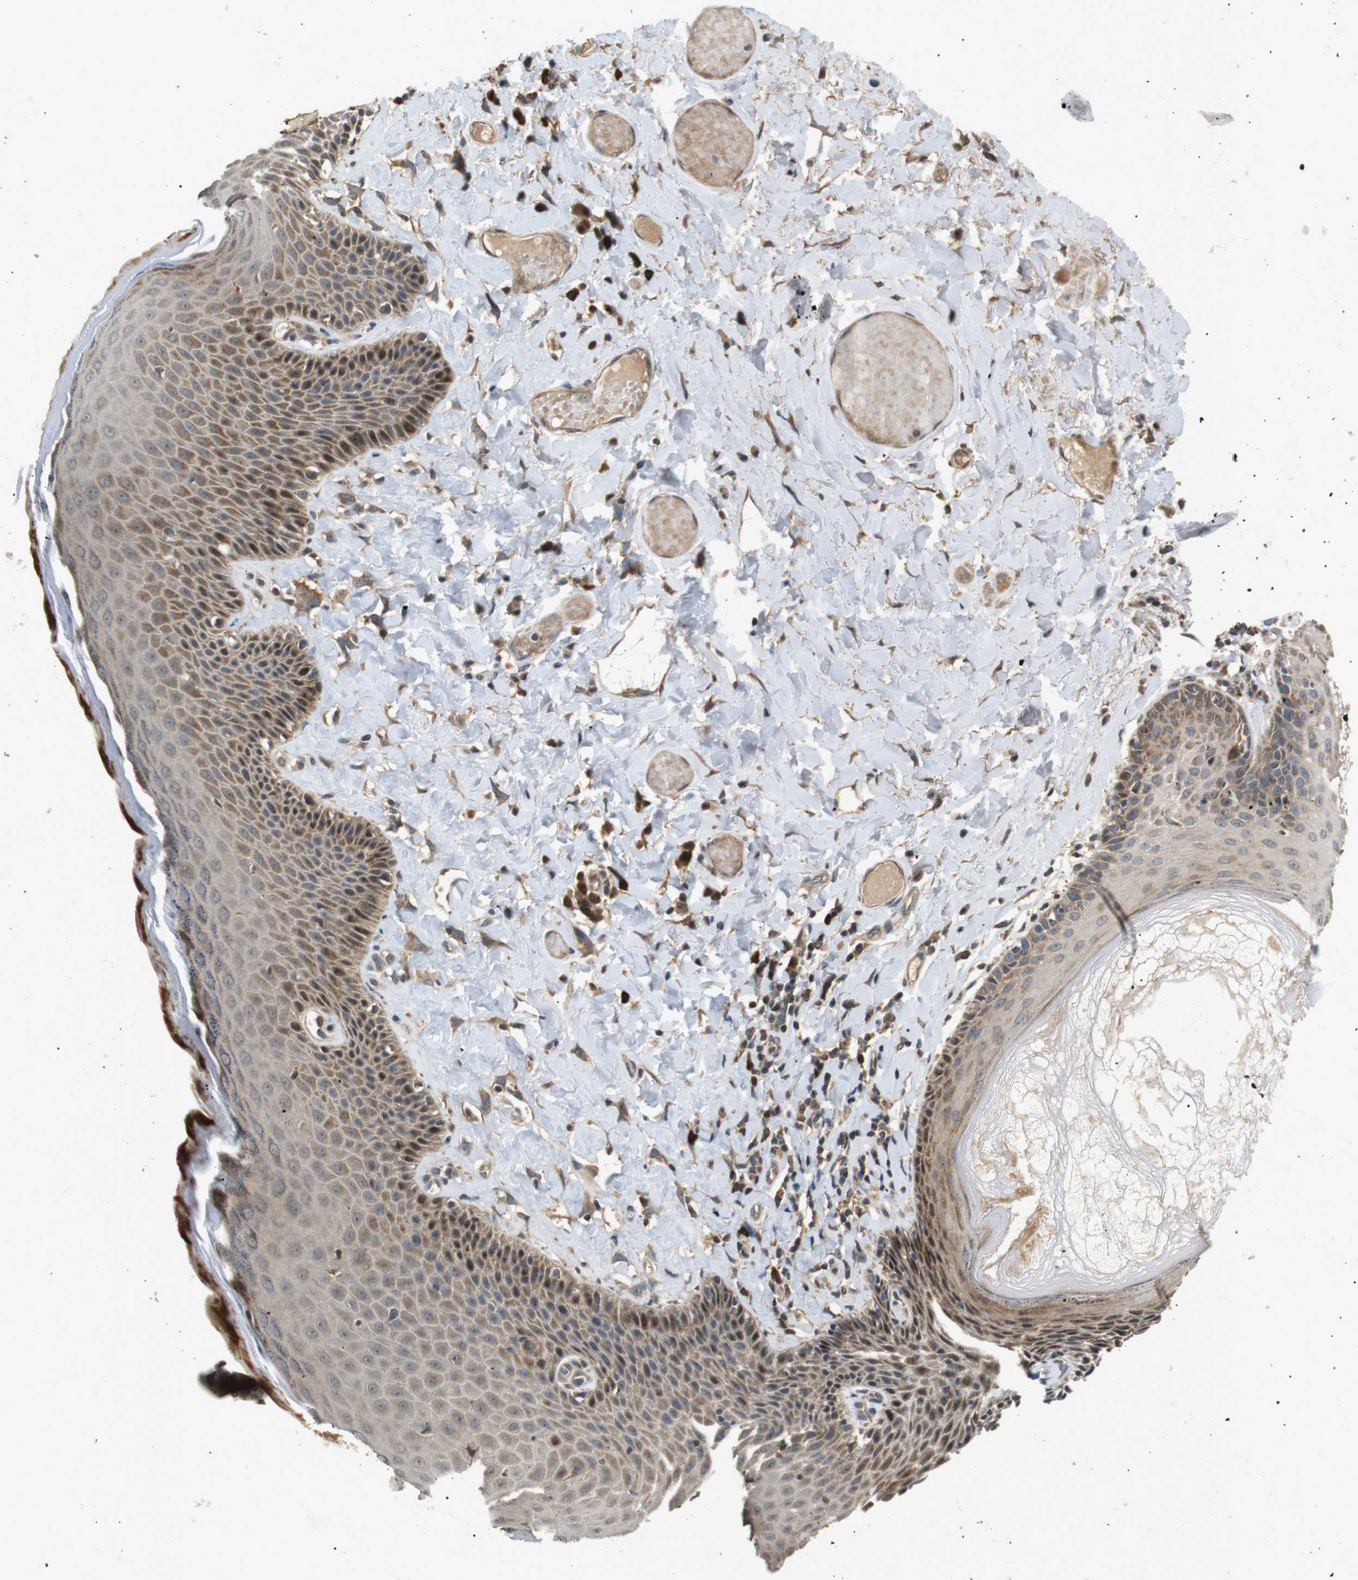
{"staining": {"intensity": "moderate", "quantity": "25%-75%", "location": "cytoplasmic/membranous,nuclear"}, "tissue": "skin", "cell_type": "Epidermal cells", "image_type": "normal", "snomed": [{"axis": "morphology", "description": "Normal tissue, NOS"}, {"axis": "topography", "description": "Anal"}], "caption": "Immunohistochemical staining of unremarkable human skin exhibits moderate cytoplasmic/membranous,nuclear protein positivity in about 25%-75% of epidermal cells. (Stains: DAB (3,3'-diaminobenzidine) in brown, nuclei in blue, Microscopy: brightfield microscopy at high magnification).", "gene": "HSPA13", "patient": {"sex": "male", "age": 69}}